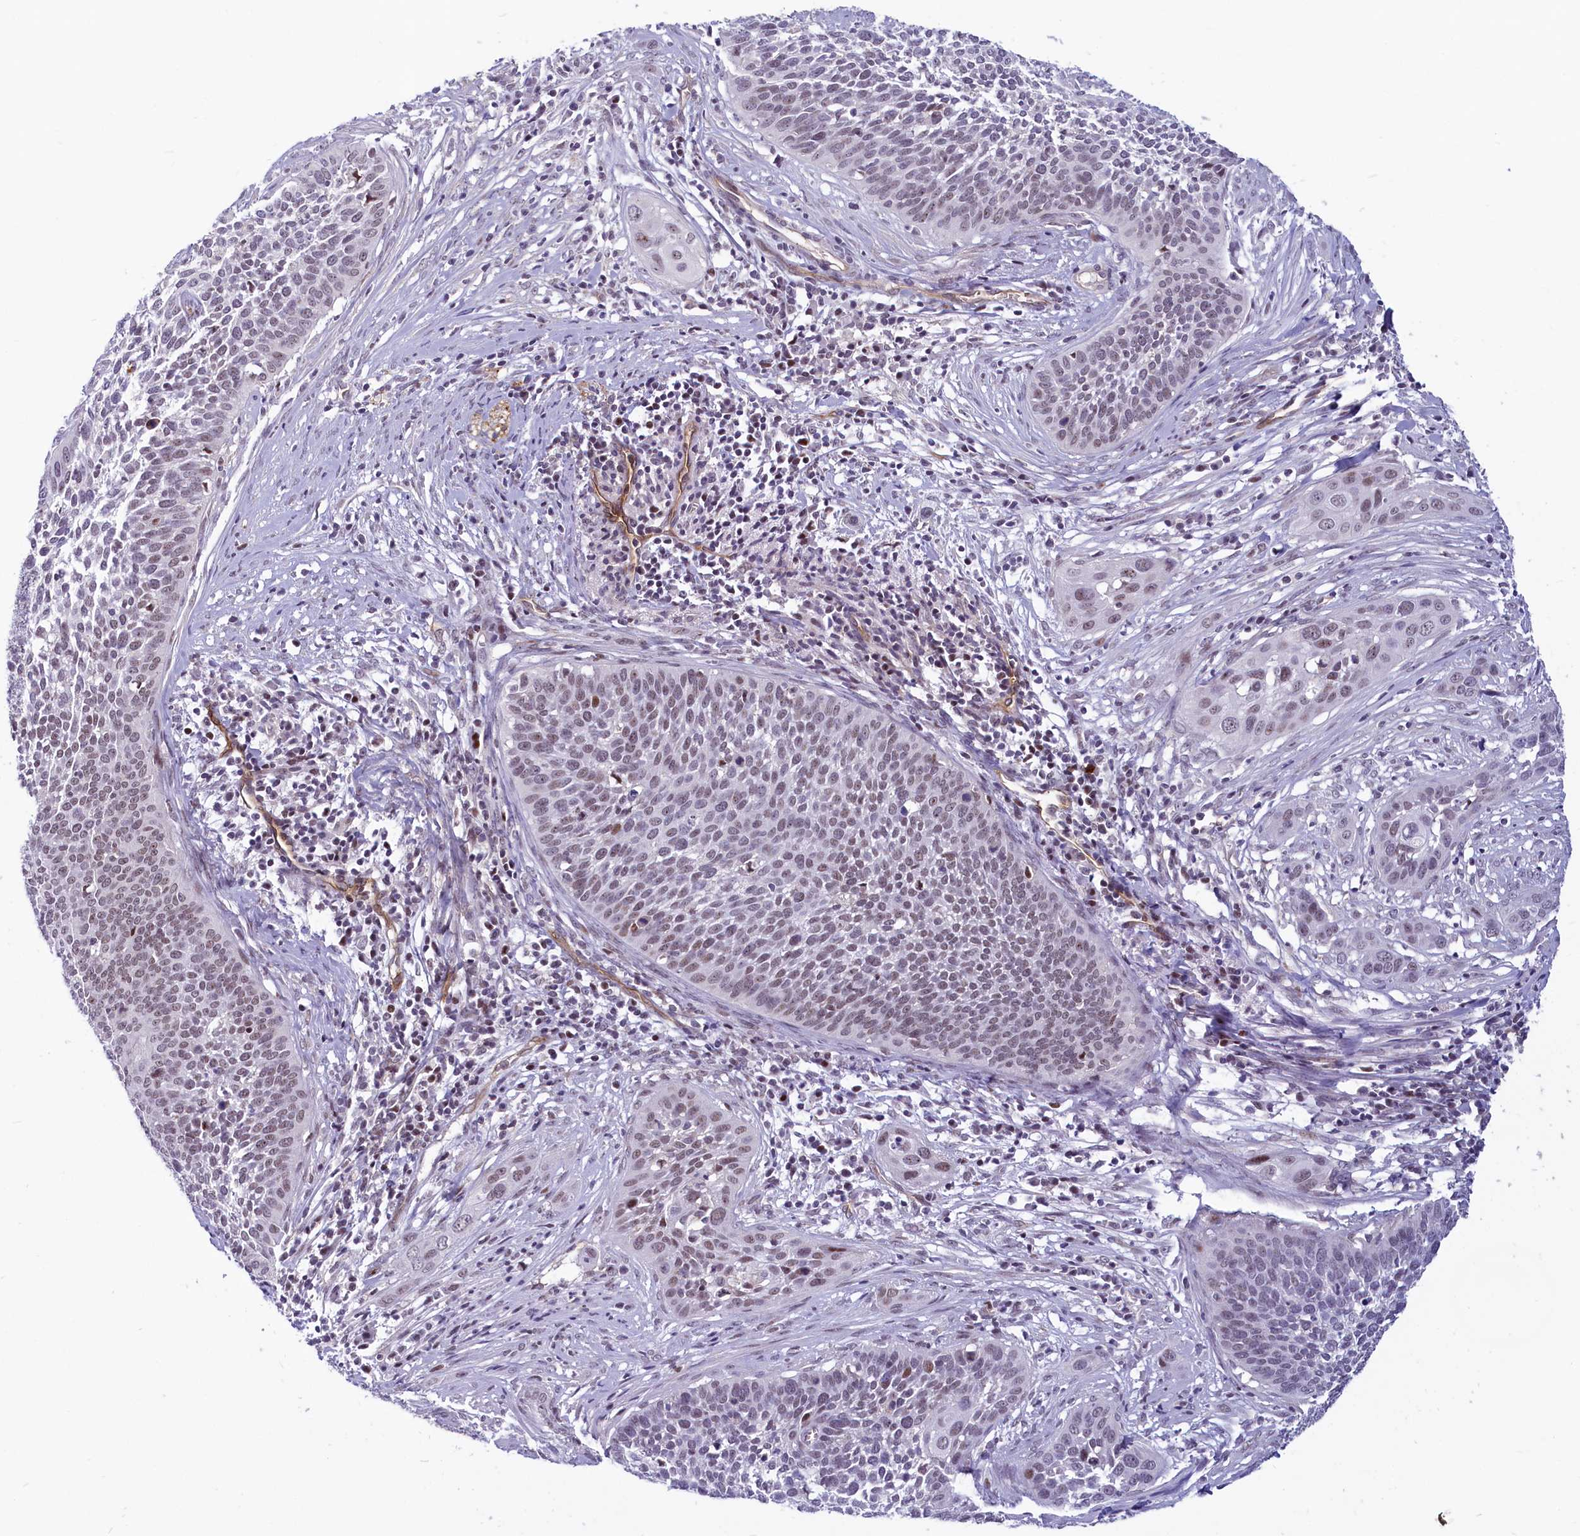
{"staining": {"intensity": "weak", "quantity": "25%-75%", "location": "nuclear"}, "tissue": "cervical cancer", "cell_type": "Tumor cells", "image_type": "cancer", "snomed": [{"axis": "morphology", "description": "Squamous cell carcinoma, NOS"}, {"axis": "topography", "description": "Cervix"}], "caption": "Immunohistochemistry (IHC) of human cervical cancer (squamous cell carcinoma) demonstrates low levels of weak nuclear staining in about 25%-75% of tumor cells.", "gene": "PROCR", "patient": {"sex": "female", "age": 34}}